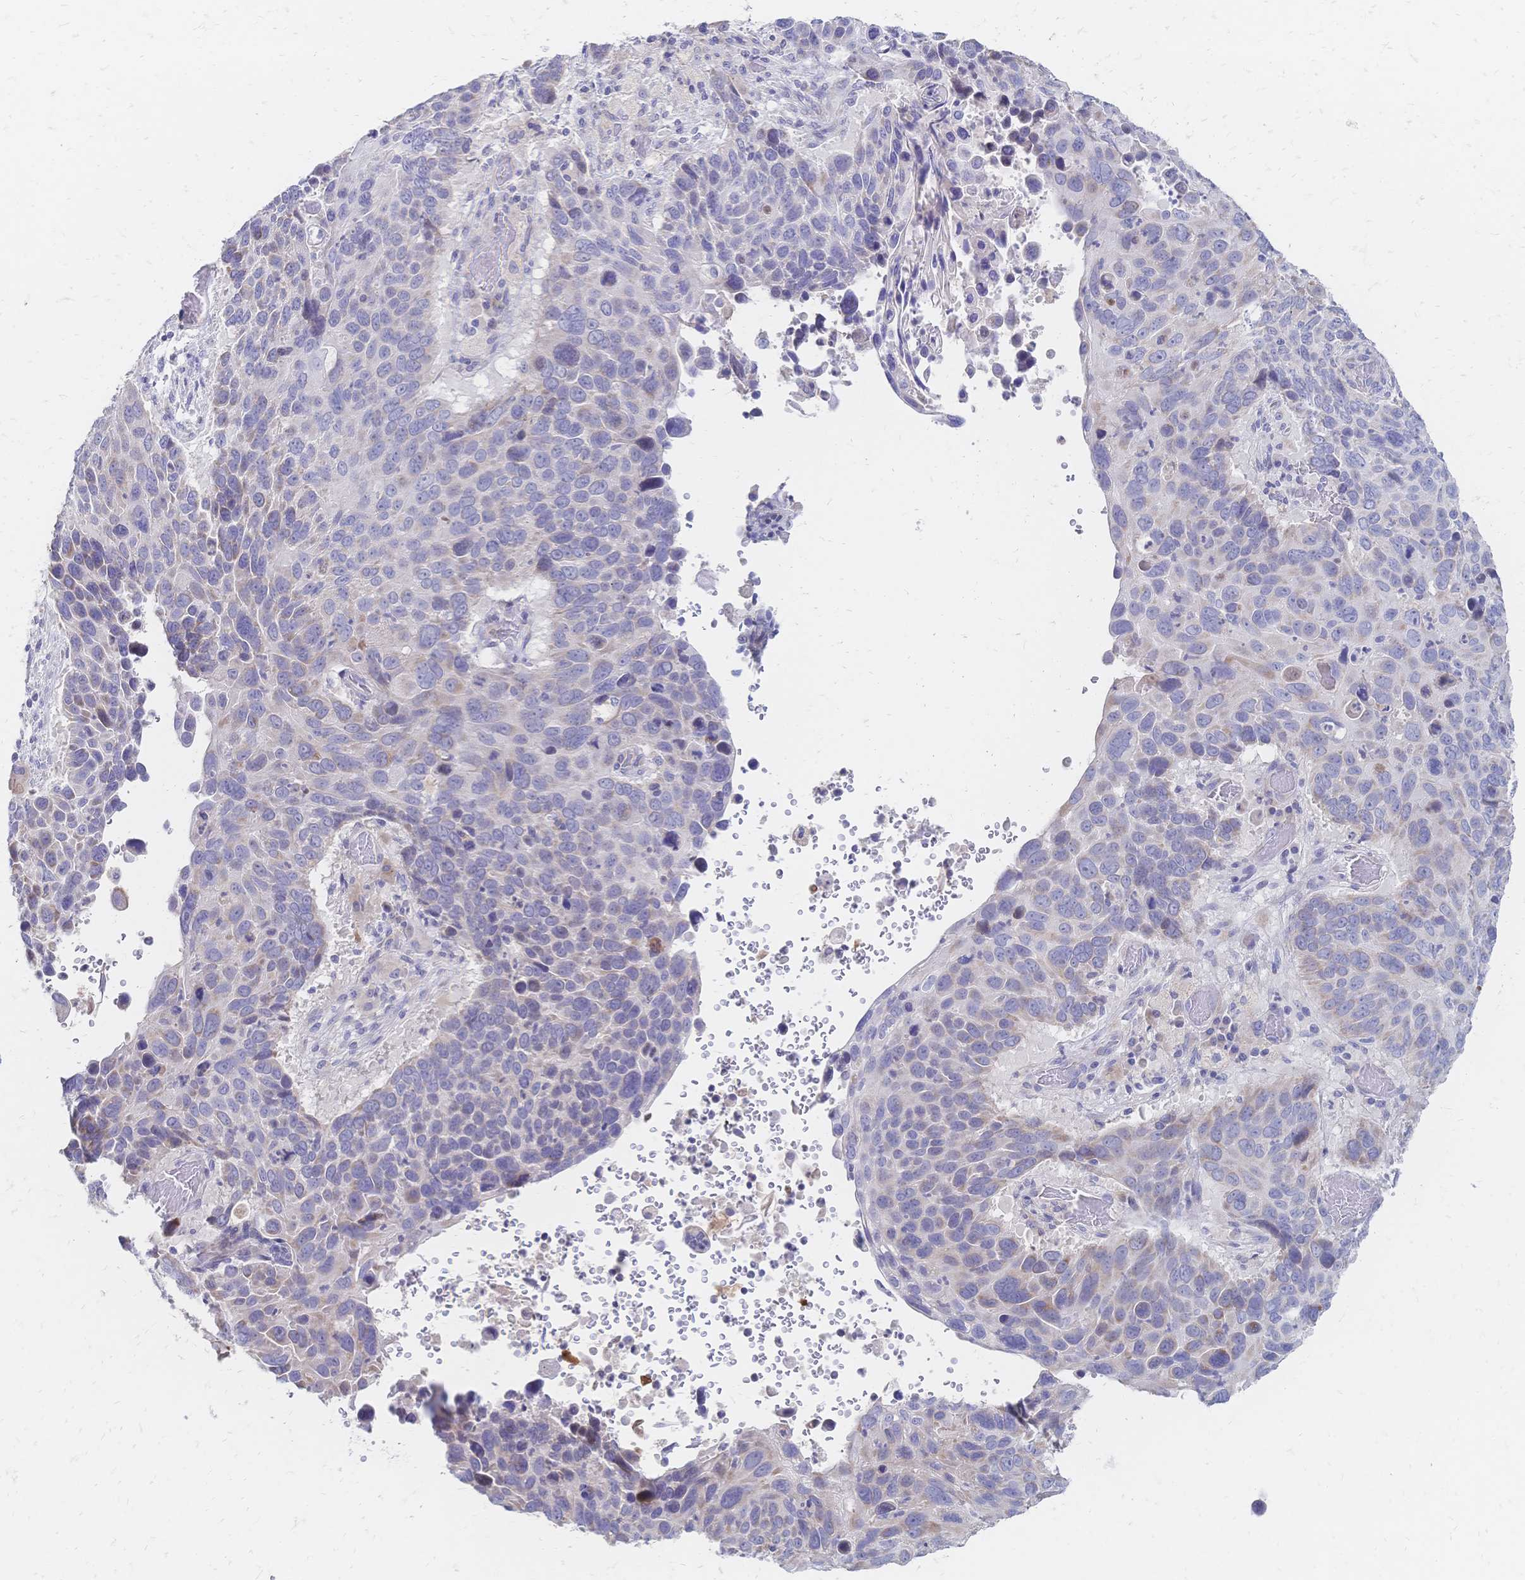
{"staining": {"intensity": "weak", "quantity": "<25%", "location": "cytoplasmic/membranous"}, "tissue": "lung cancer", "cell_type": "Tumor cells", "image_type": "cancer", "snomed": [{"axis": "morphology", "description": "Squamous cell carcinoma, NOS"}, {"axis": "topography", "description": "Lung"}], "caption": "This is an IHC image of human lung squamous cell carcinoma. There is no positivity in tumor cells.", "gene": "VWC2L", "patient": {"sex": "male", "age": 68}}